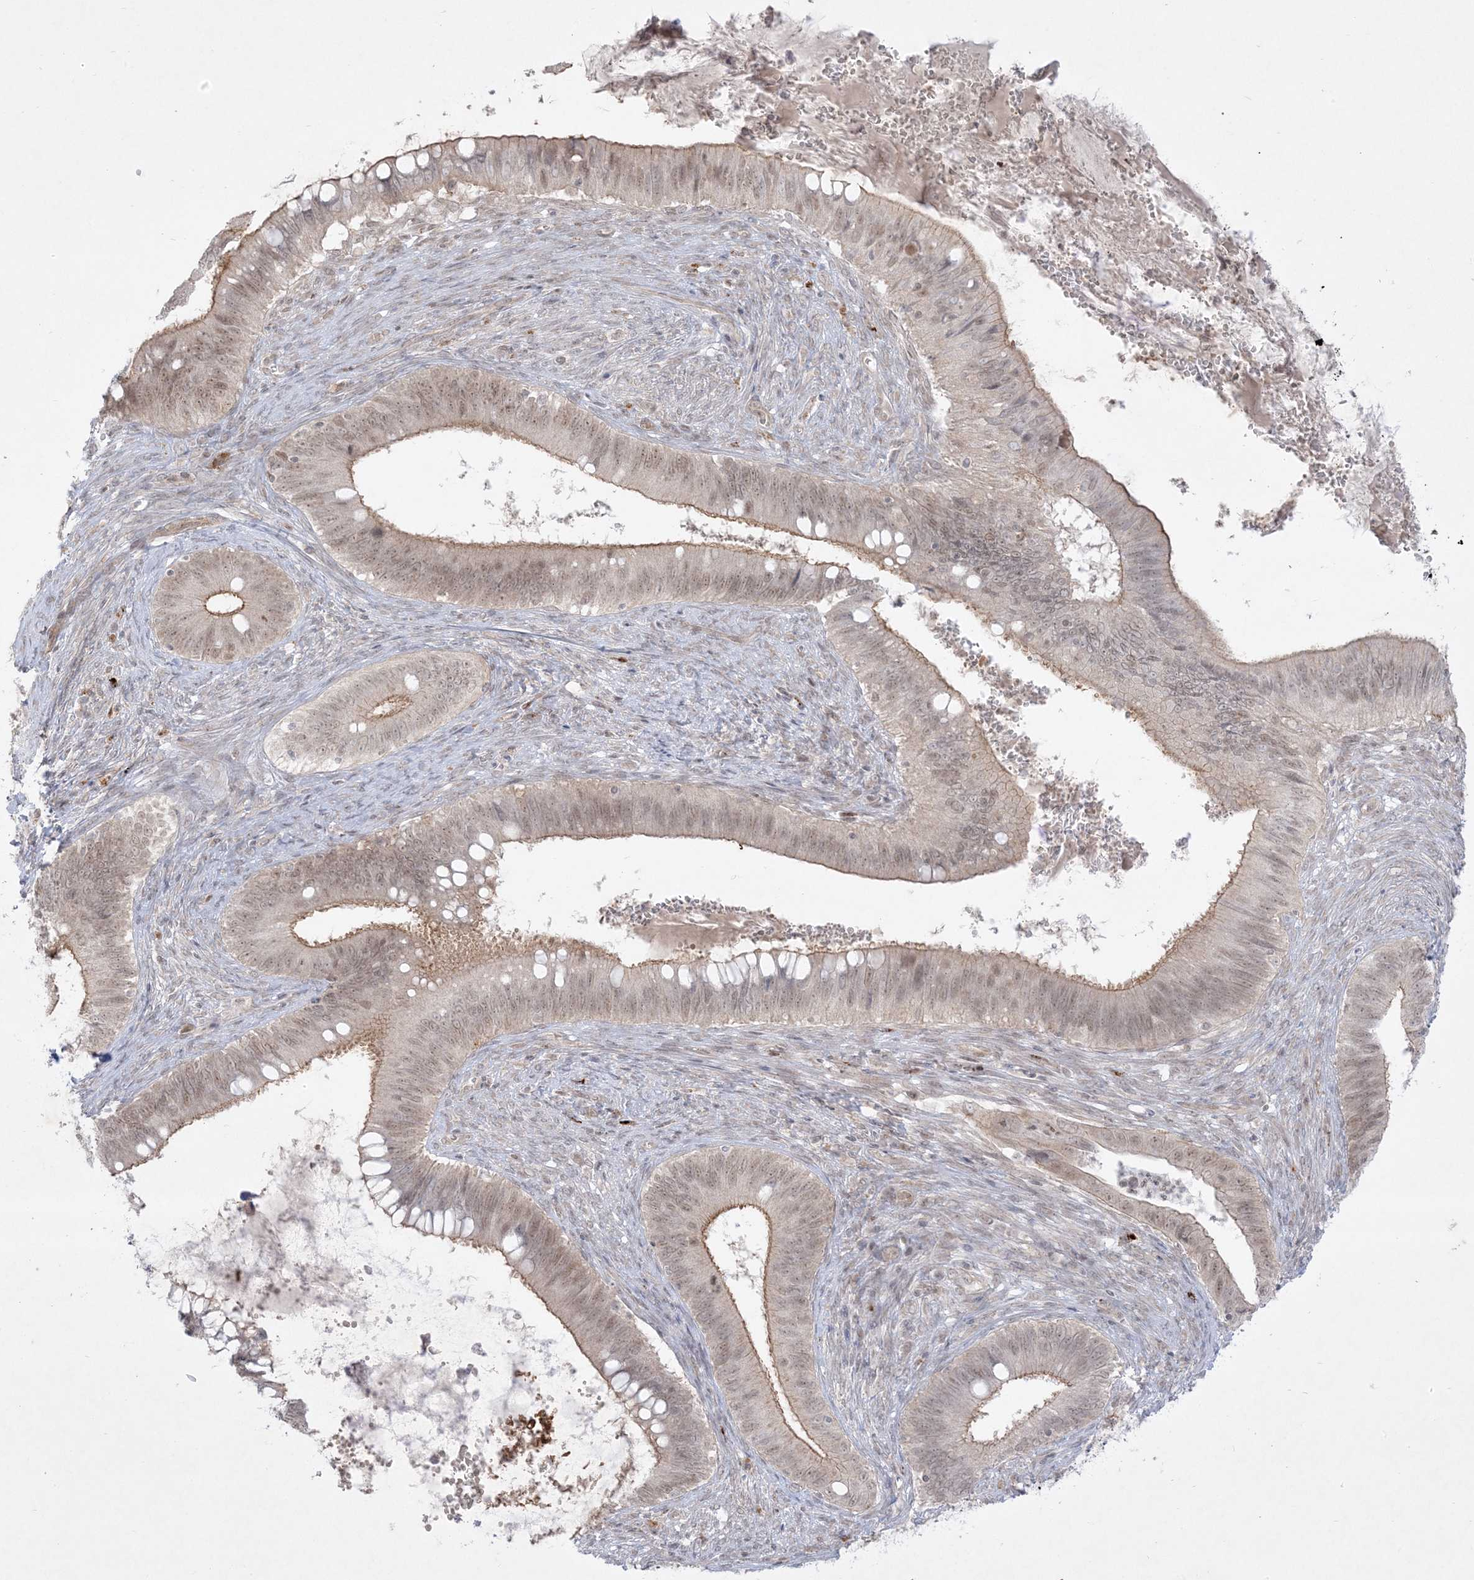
{"staining": {"intensity": "weak", "quantity": ">75%", "location": "cytoplasmic/membranous,nuclear"}, "tissue": "cervical cancer", "cell_type": "Tumor cells", "image_type": "cancer", "snomed": [{"axis": "morphology", "description": "Adenocarcinoma, NOS"}, {"axis": "topography", "description": "Cervix"}], "caption": "IHC staining of cervical cancer, which reveals low levels of weak cytoplasmic/membranous and nuclear expression in about >75% of tumor cells indicating weak cytoplasmic/membranous and nuclear protein positivity. The staining was performed using DAB (brown) for protein detection and nuclei were counterstained in hematoxylin (blue).", "gene": "PTK6", "patient": {"sex": "female", "age": 42}}